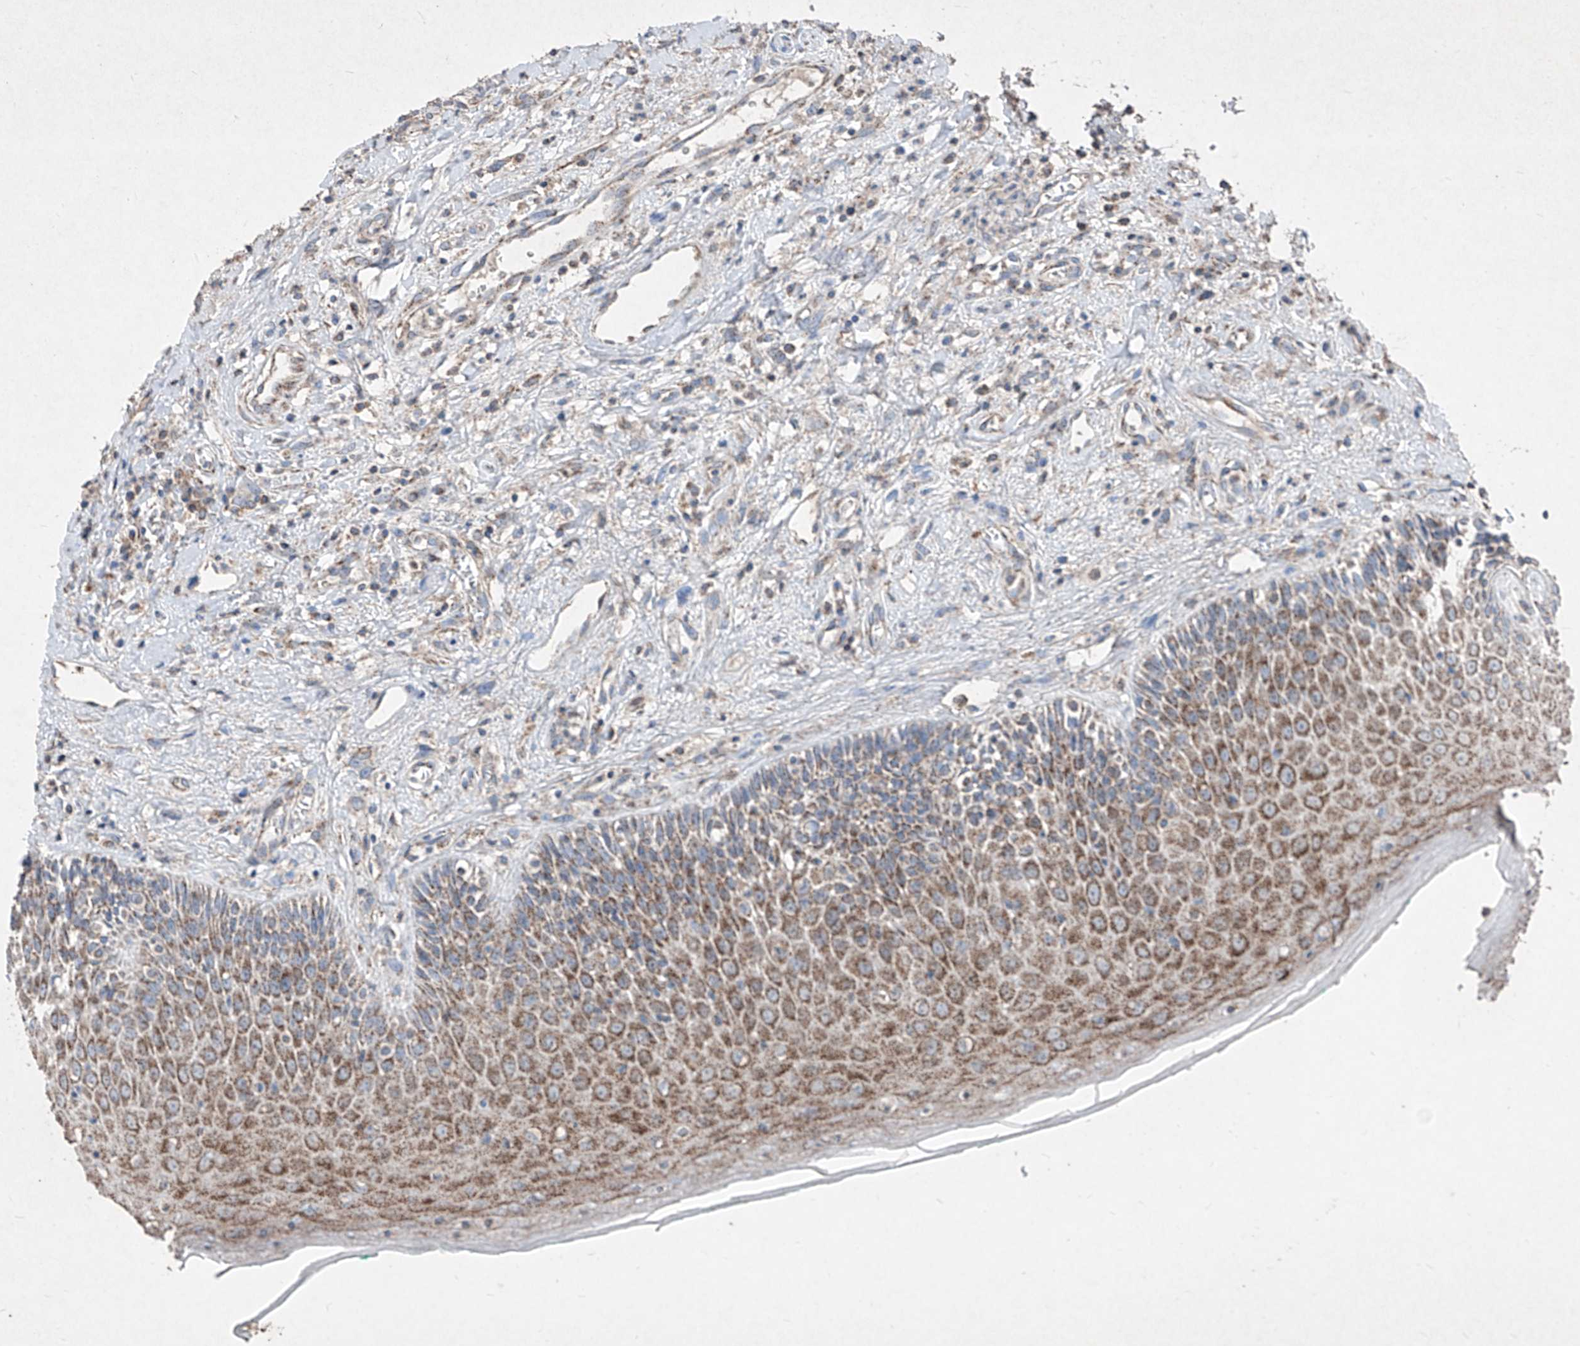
{"staining": {"intensity": "moderate", "quantity": ">75%", "location": "cytoplasmic/membranous"}, "tissue": "oral mucosa", "cell_type": "Squamous epithelial cells", "image_type": "normal", "snomed": [{"axis": "morphology", "description": "Normal tissue, NOS"}, {"axis": "topography", "description": "Oral tissue"}], "caption": "DAB immunohistochemical staining of benign human oral mucosa demonstrates moderate cytoplasmic/membranous protein expression in about >75% of squamous epithelial cells.", "gene": "ABCD3", "patient": {"sex": "female", "age": 70}}